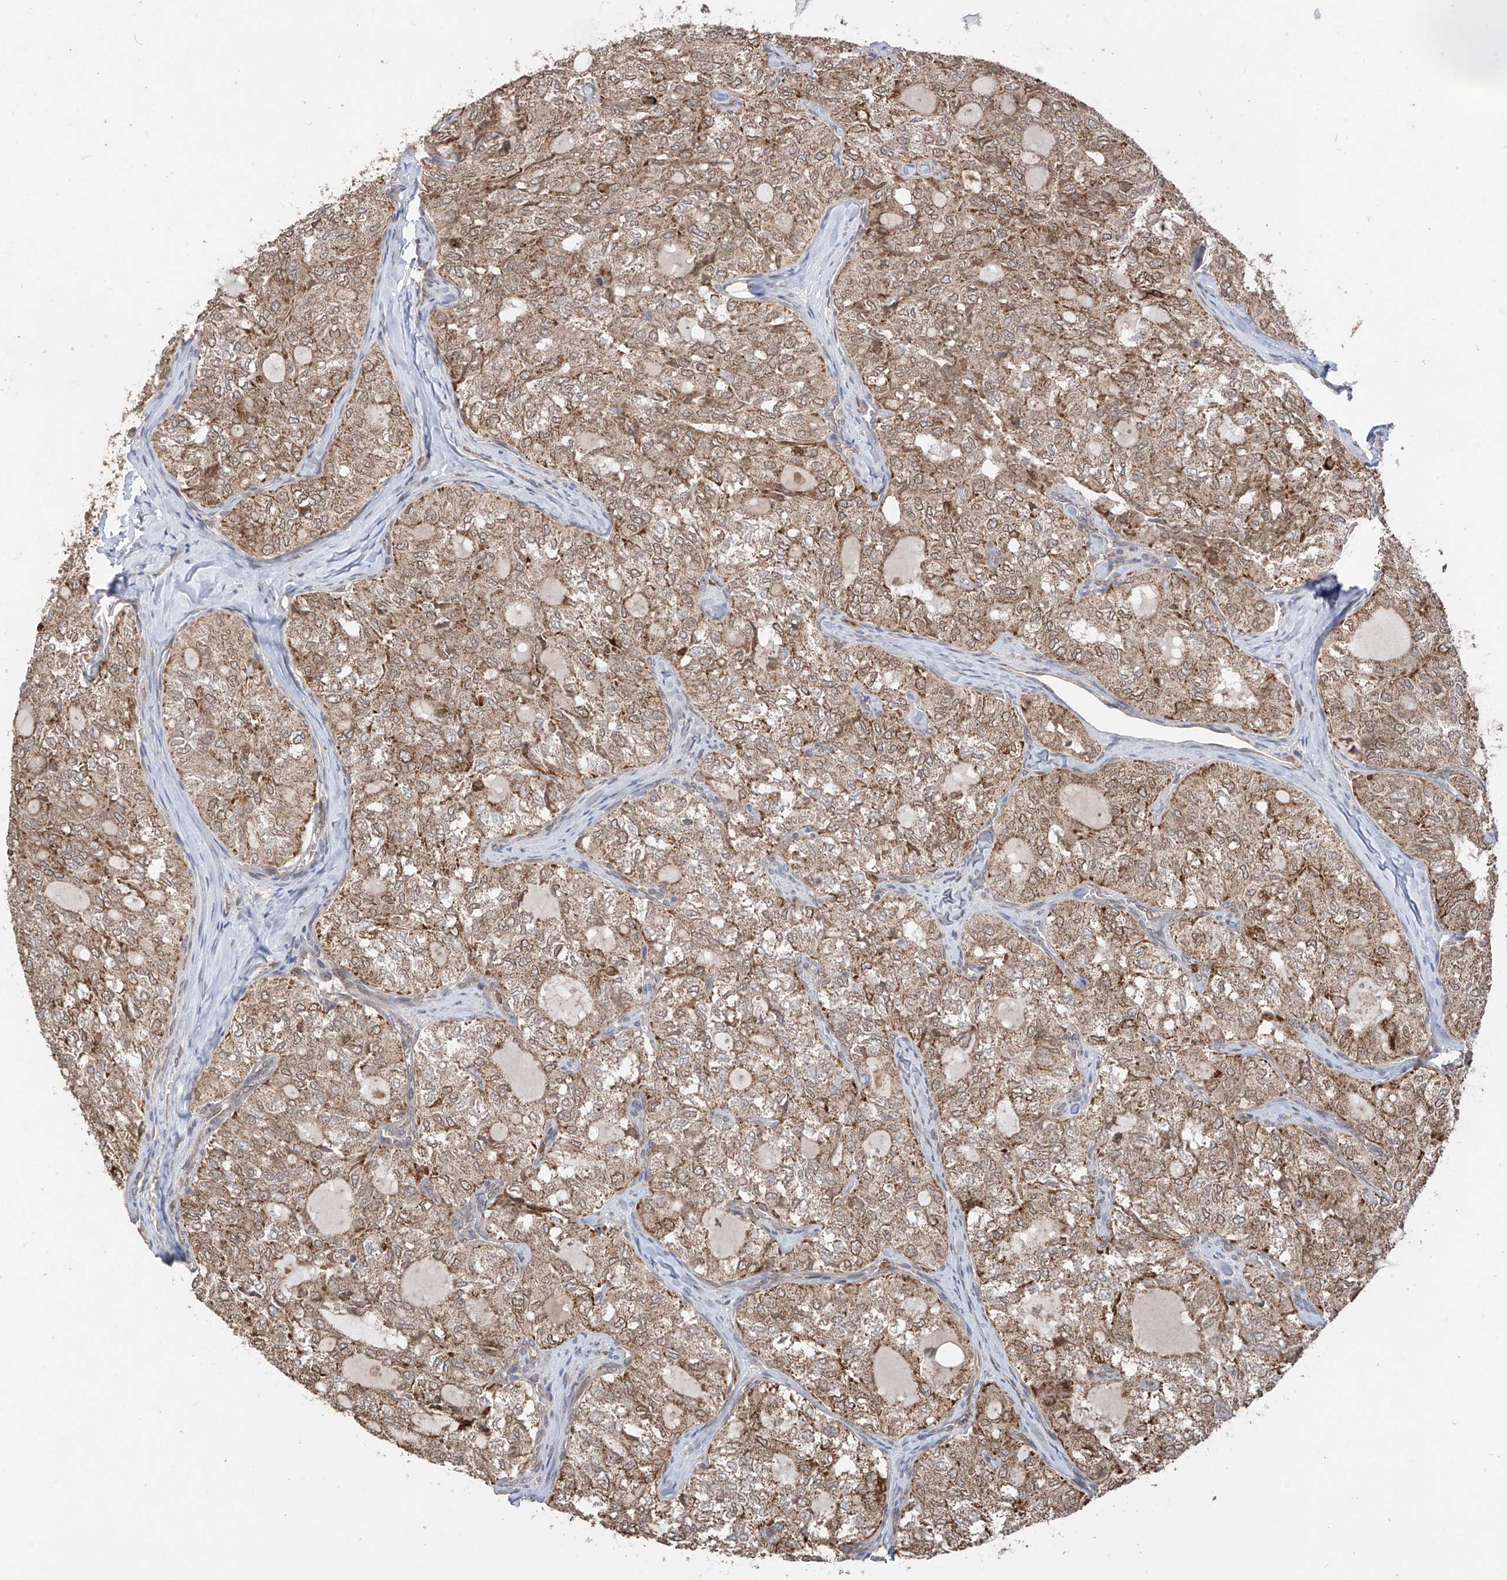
{"staining": {"intensity": "moderate", "quantity": ">75%", "location": "cytoplasmic/membranous,nuclear"}, "tissue": "thyroid cancer", "cell_type": "Tumor cells", "image_type": "cancer", "snomed": [{"axis": "morphology", "description": "Follicular adenoma carcinoma, NOS"}, {"axis": "topography", "description": "Thyroid gland"}], "caption": "Follicular adenoma carcinoma (thyroid) stained for a protein (brown) shows moderate cytoplasmic/membranous and nuclear positive expression in about >75% of tumor cells.", "gene": "AHCTF1", "patient": {"sex": "male", "age": 75}}